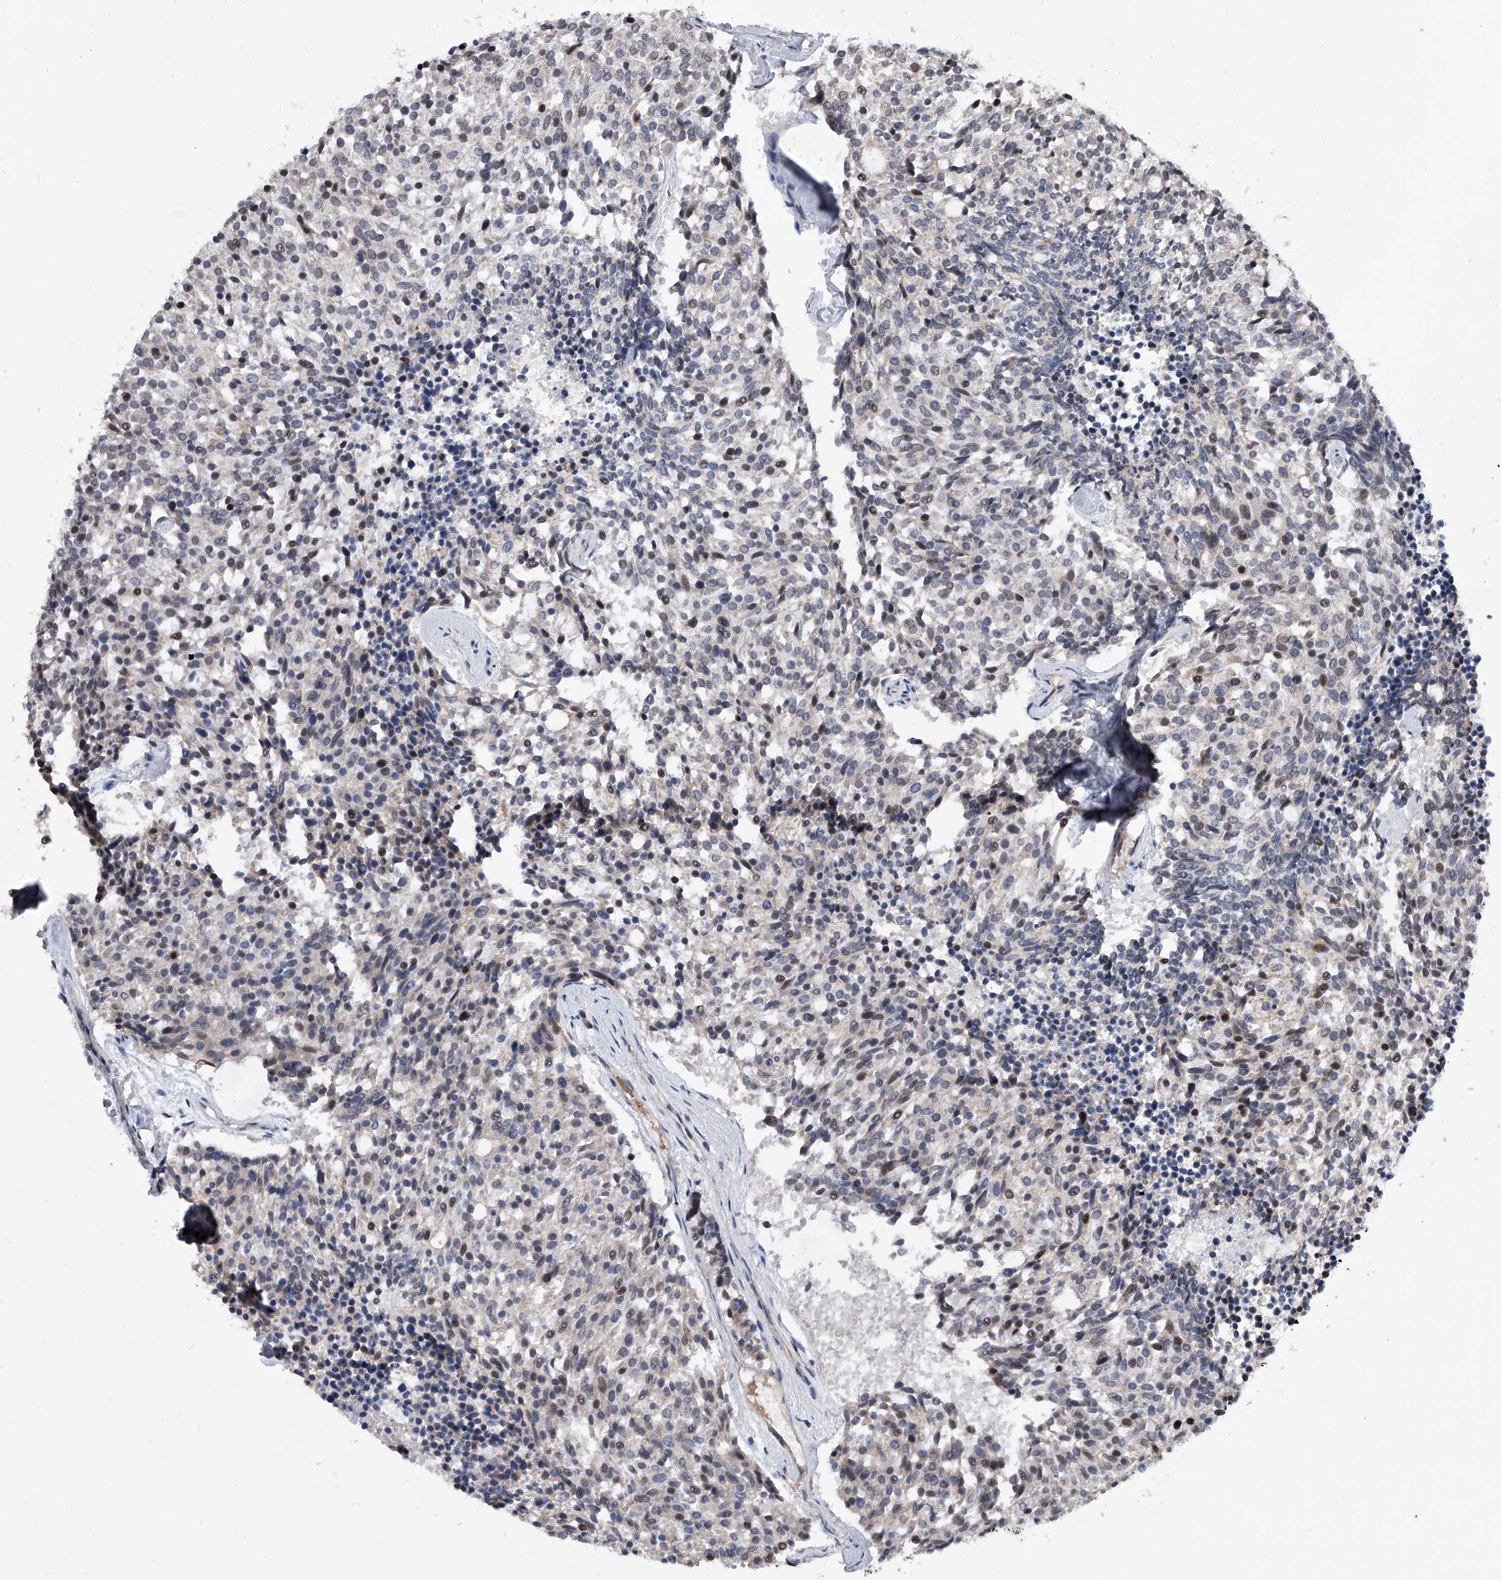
{"staining": {"intensity": "negative", "quantity": "none", "location": "none"}, "tissue": "carcinoid", "cell_type": "Tumor cells", "image_type": "cancer", "snomed": [{"axis": "morphology", "description": "Carcinoid, malignant, NOS"}, {"axis": "topography", "description": "Pancreas"}], "caption": "Tumor cells show no significant positivity in malignant carcinoid. (DAB (3,3'-diaminobenzidine) immunohistochemistry with hematoxylin counter stain).", "gene": "ZNF426", "patient": {"sex": "female", "age": 54}}